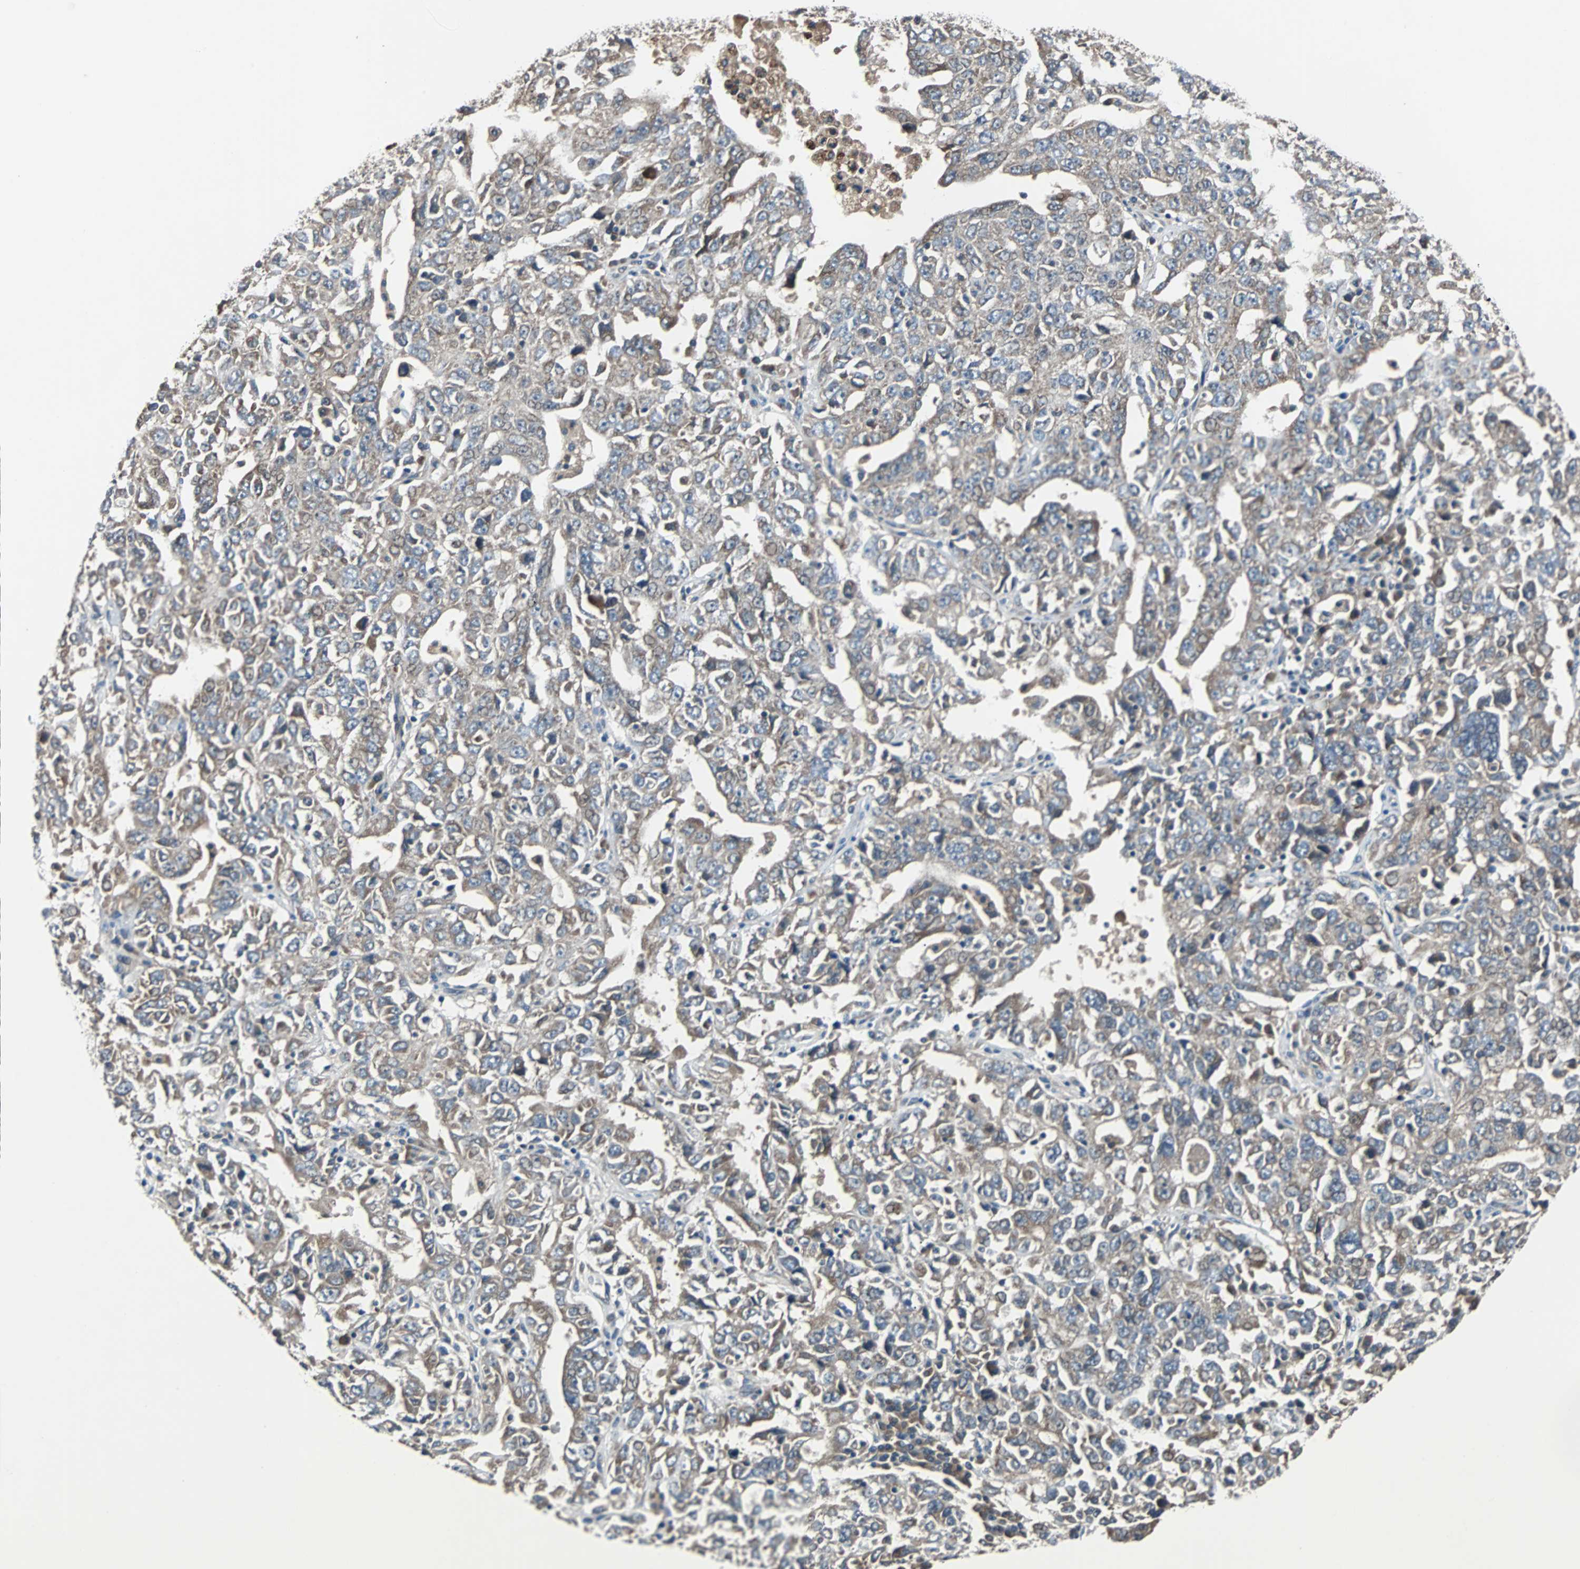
{"staining": {"intensity": "moderate", "quantity": ">75%", "location": "cytoplasmic/membranous"}, "tissue": "ovarian cancer", "cell_type": "Tumor cells", "image_type": "cancer", "snomed": [{"axis": "morphology", "description": "Carcinoma, endometroid"}, {"axis": "topography", "description": "Ovary"}], "caption": "DAB (3,3'-diaminobenzidine) immunohistochemical staining of ovarian endometroid carcinoma displays moderate cytoplasmic/membranous protein expression in approximately >75% of tumor cells. The staining is performed using DAB (3,3'-diaminobenzidine) brown chromogen to label protein expression. The nuclei are counter-stained blue using hematoxylin.", "gene": "ARF1", "patient": {"sex": "female", "age": 62}}